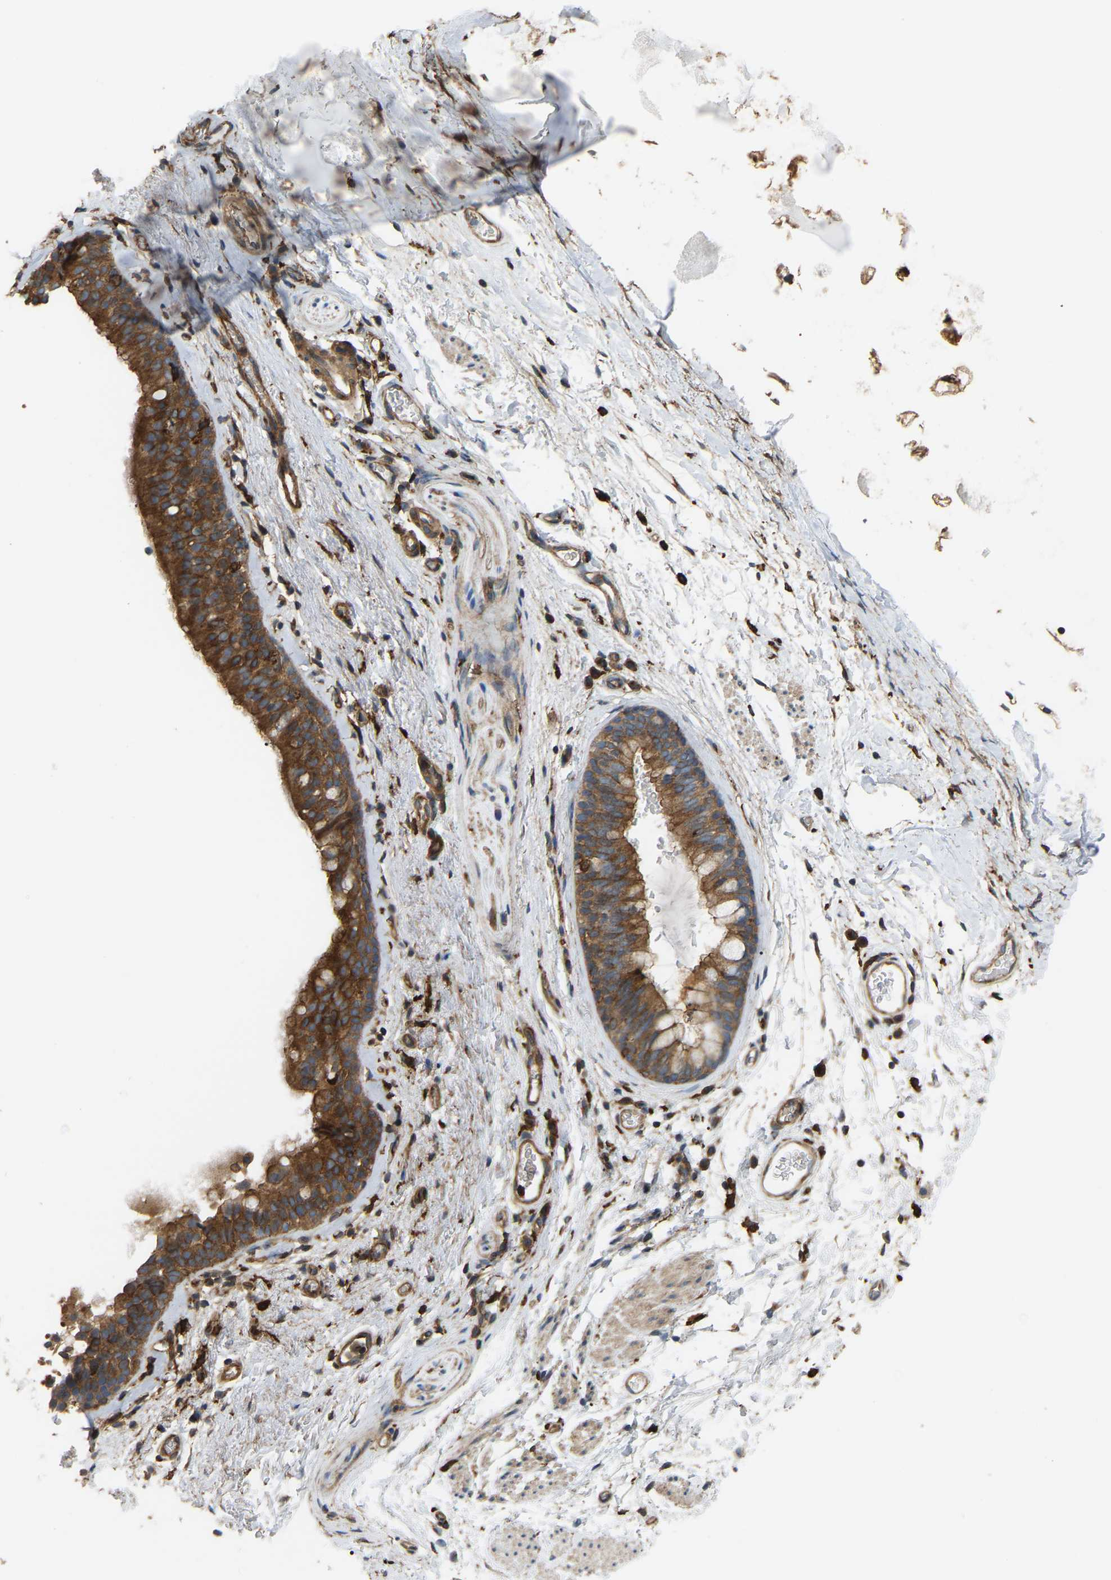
{"staining": {"intensity": "strong", "quantity": ">75%", "location": "cytoplasmic/membranous"}, "tissue": "bronchus", "cell_type": "Respiratory epithelial cells", "image_type": "normal", "snomed": [{"axis": "morphology", "description": "Normal tissue, NOS"}, {"axis": "topography", "description": "Cartilage tissue"}, {"axis": "topography", "description": "Bronchus"}], "caption": "IHC histopathology image of normal human bronchus stained for a protein (brown), which displays high levels of strong cytoplasmic/membranous positivity in approximately >75% of respiratory epithelial cells.", "gene": "PICALM", "patient": {"sex": "female", "age": 53}}